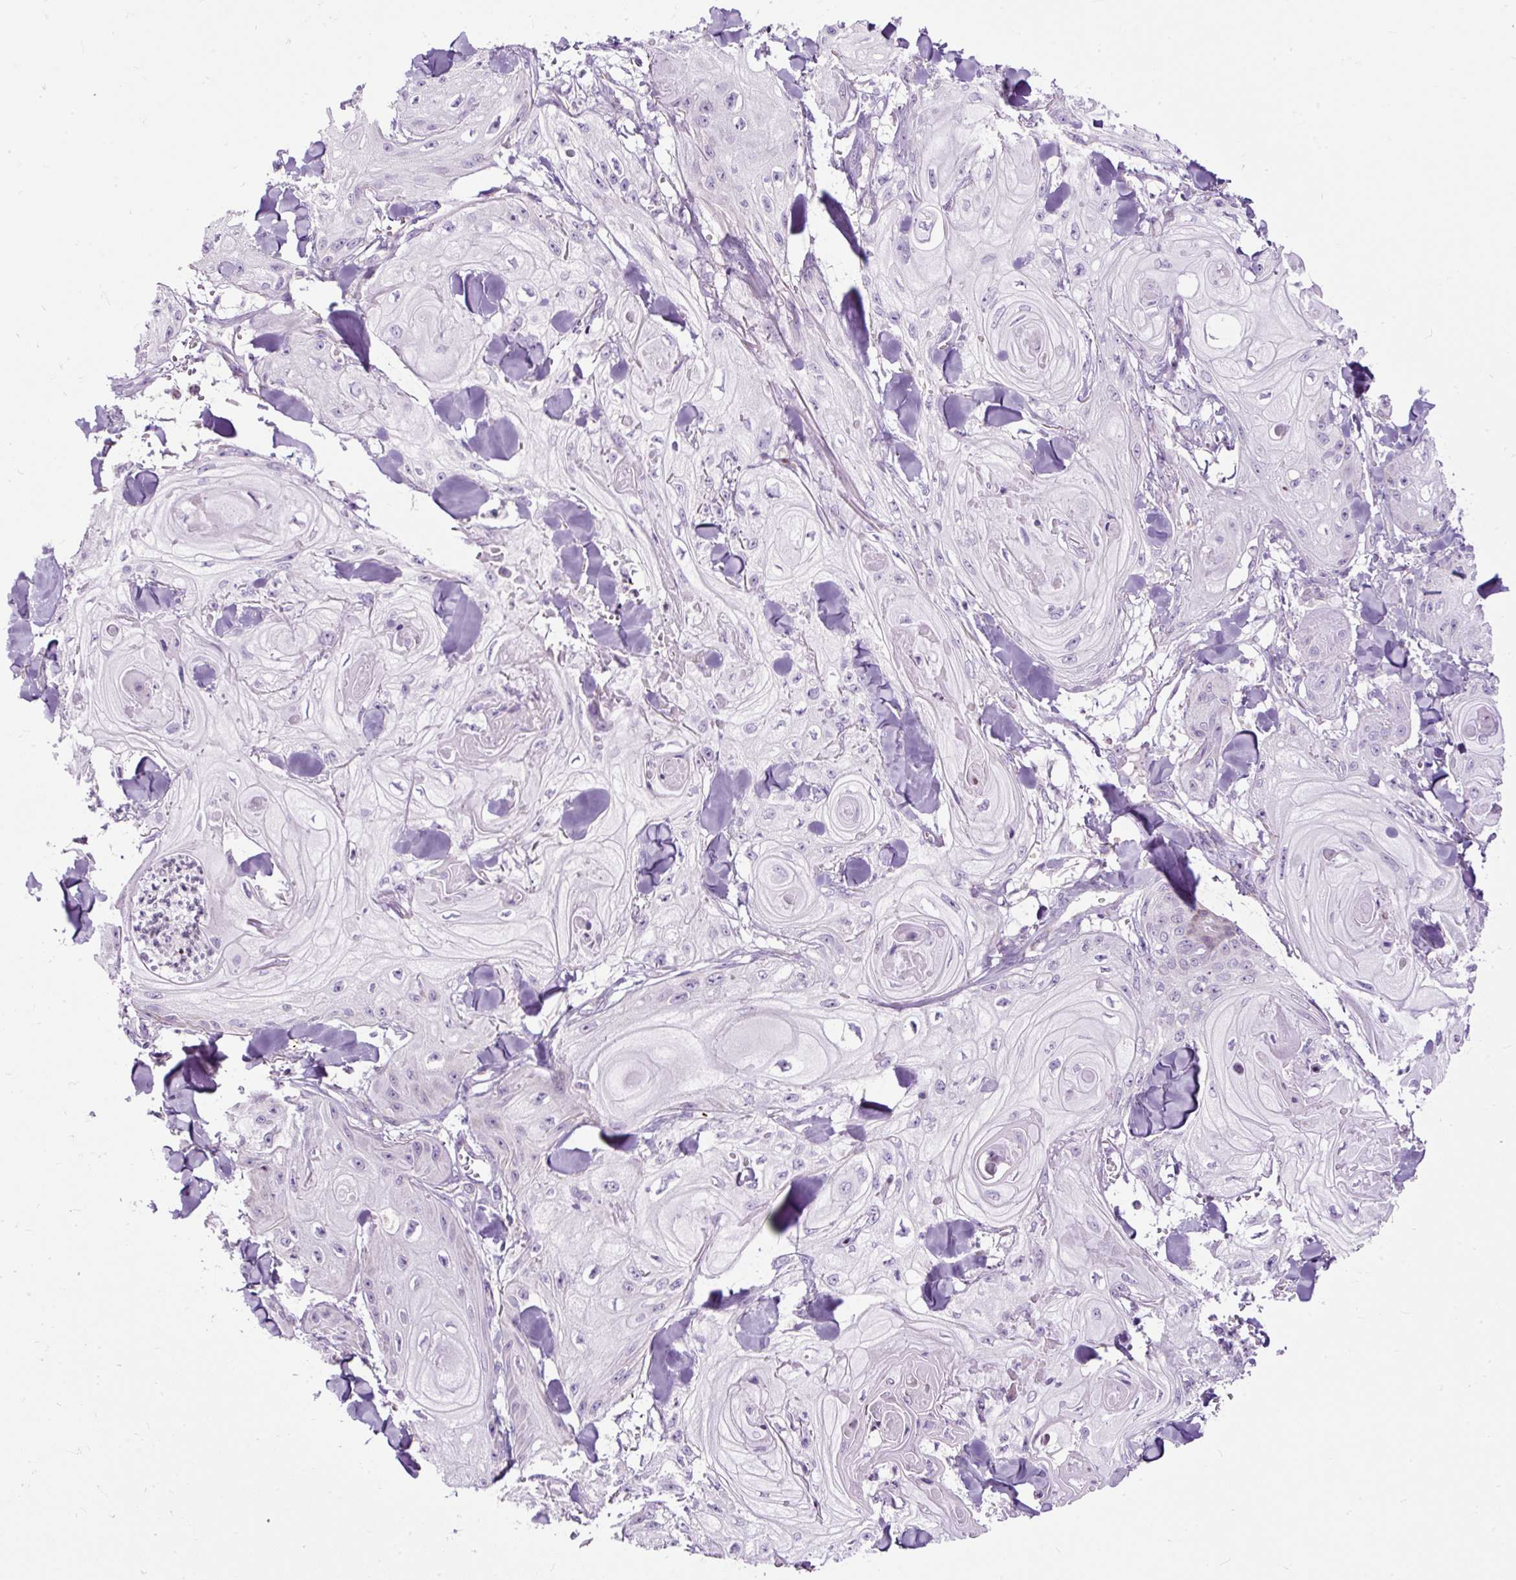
{"staining": {"intensity": "negative", "quantity": "none", "location": "none"}, "tissue": "skin cancer", "cell_type": "Tumor cells", "image_type": "cancer", "snomed": [{"axis": "morphology", "description": "Squamous cell carcinoma, NOS"}, {"axis": "topography", "description": "Skin"}], "caption": "Tumor cells are negative for protein expression in human squamous cell carcinoma (skin). (Brightfield microscopy of DAB (3,3'-diaminobenzidine) immunohistochemistry (IHC) at high magnification).", "gene": "FMC1", "patient": {"sex": "male", "age": 74}}